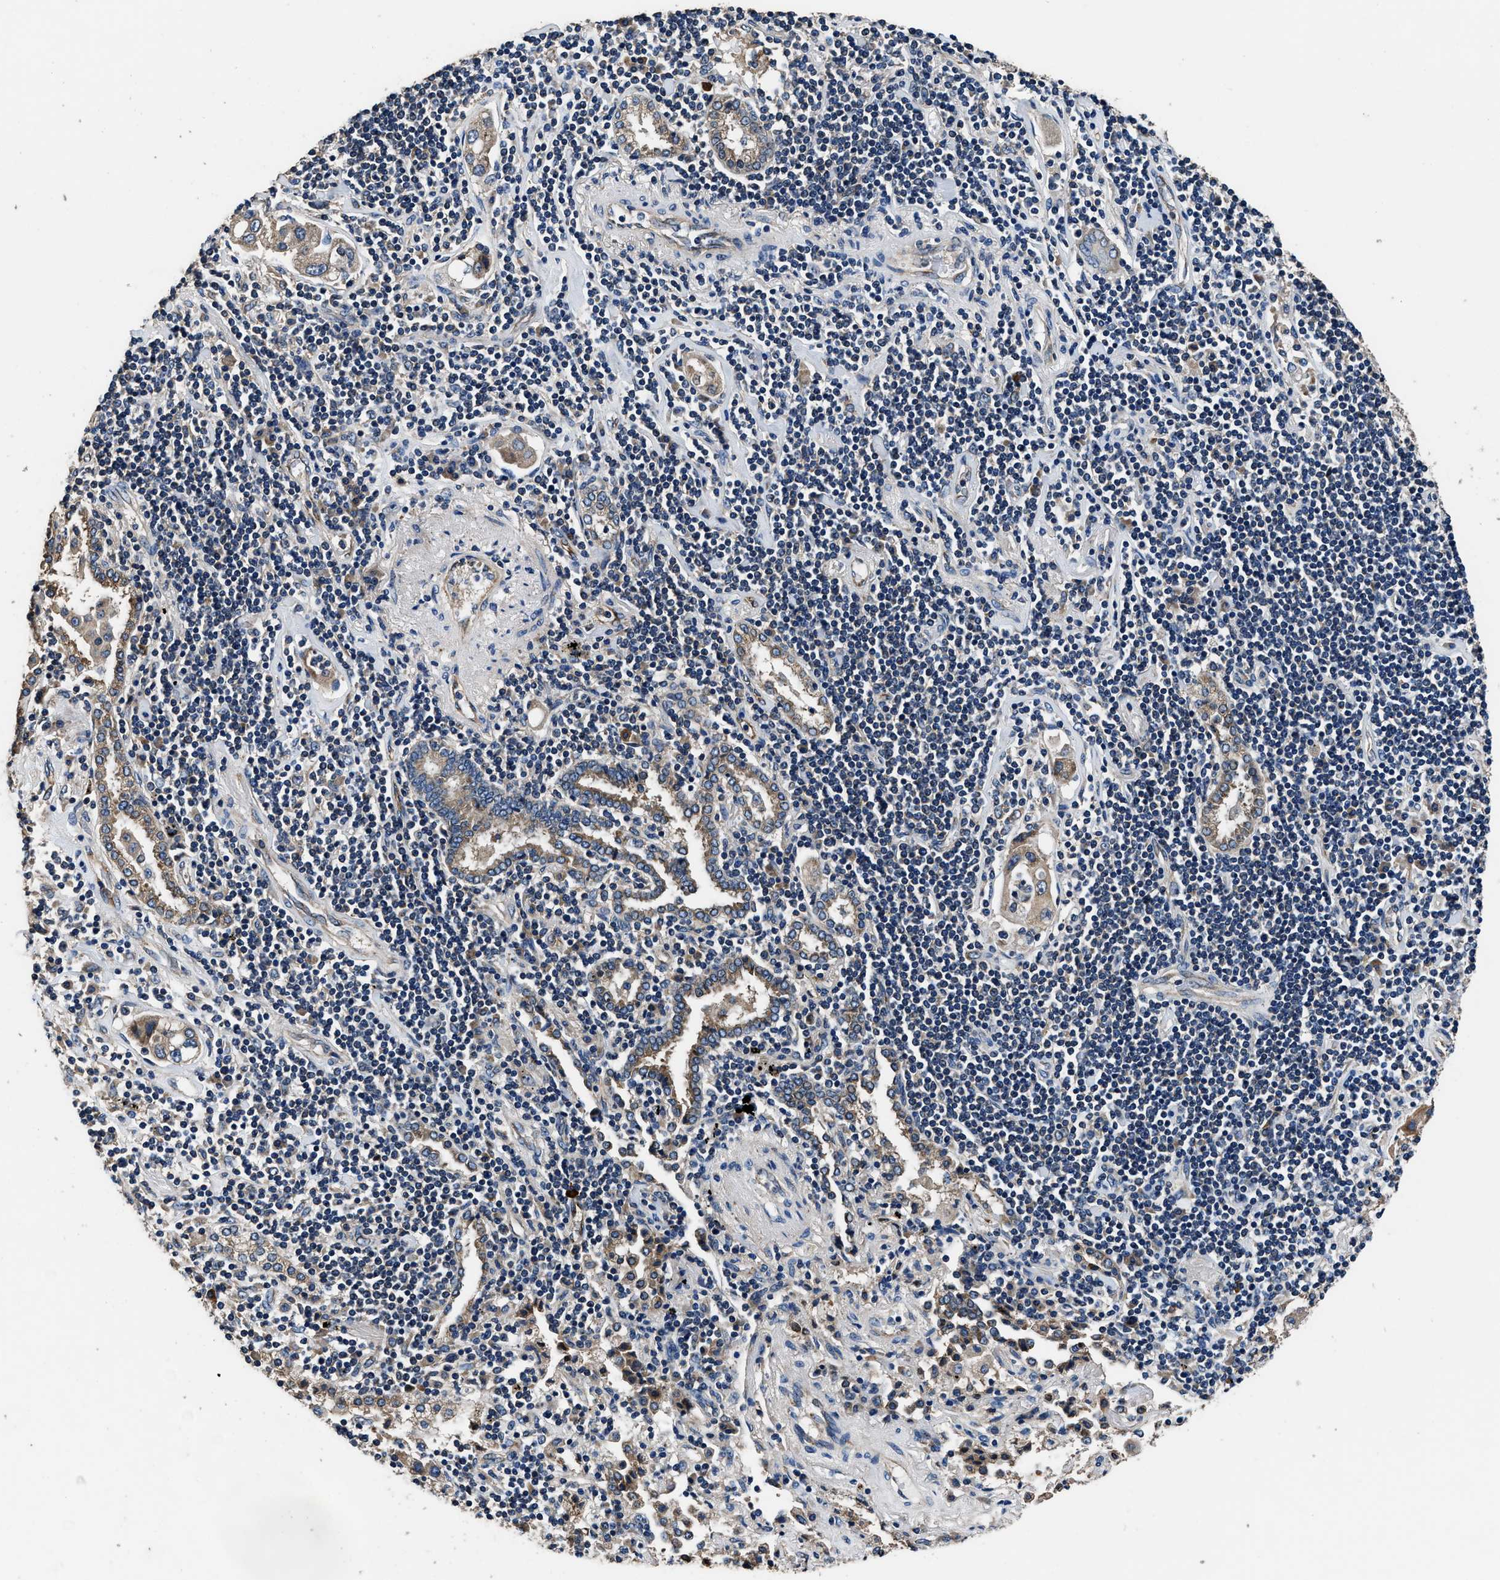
{"staining": {"intensity": "weak", "quantity": "25%-75%", "location": "cytoplasmic/membranous"}, "tissue": "lung cancer", "cell_type": "Tumor cells", "image_type": "cancer", "snomed": [{"axis": "morphology", "description": "Adenocarcinoma, NOS"}, {"axis": "topography", "description": "Lung"}], "caption": "Protein expression analysis of human lung cancer reveals weak cytoplasmic/membranous positivity in about 25%-75% of tumor cells.", "gene": "DHRS7B", "patient": {"sex": "female", "age": 65}}